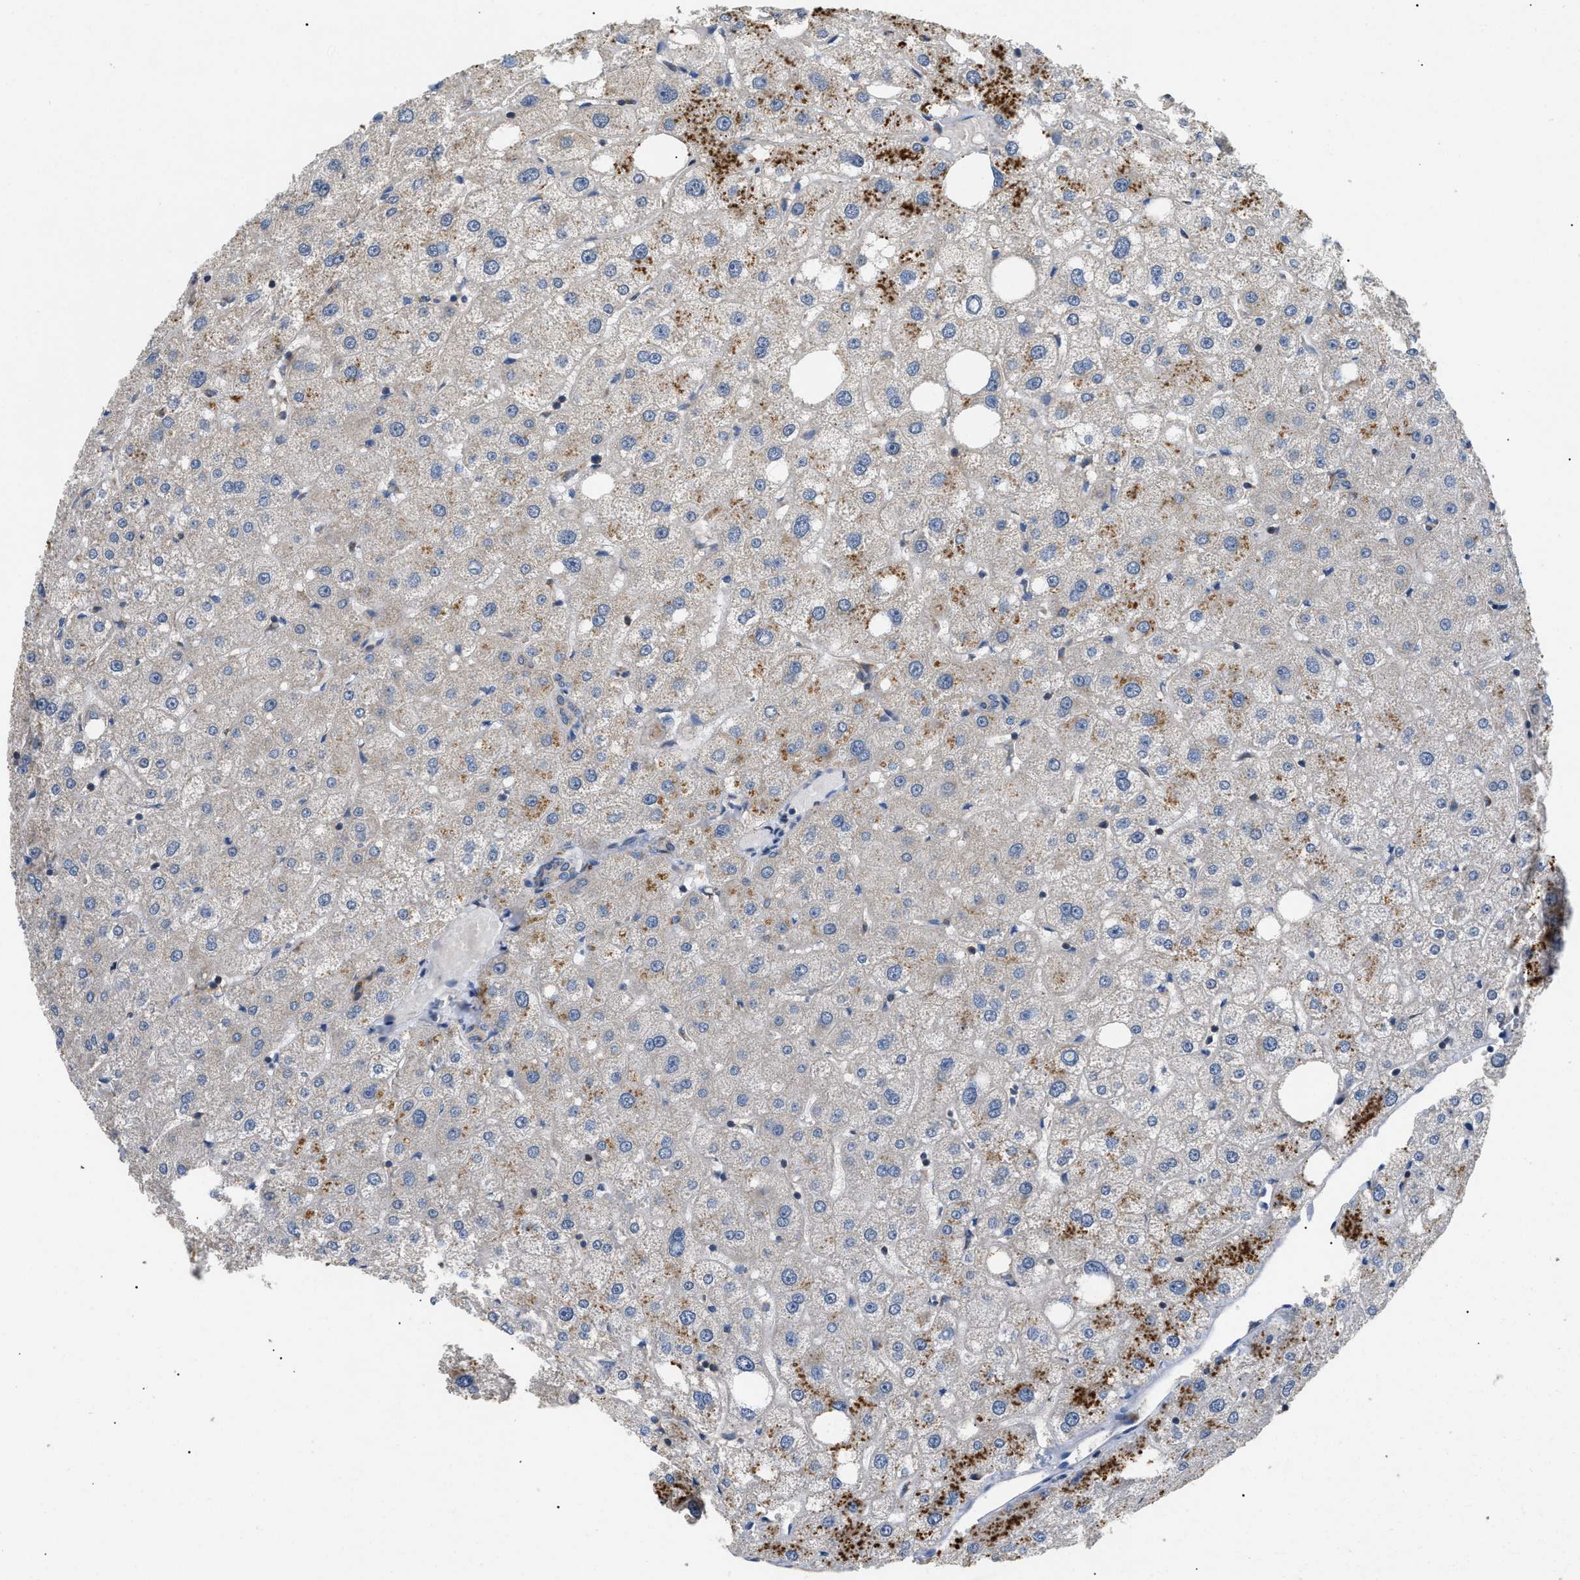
{"staining": {"intensity": "weak", "quantity": "25%-75%", "location": "cytoplasmic/membranous"}, "tissue": "liver", "cell_type": "Cholangiocytes", "image_type": "normal", "snomed": [{"axis": "morphology", "description": "Normal tissue, NOS"}, {"axis": "topography", "description": "Liver"}], "caption": "A low amount of weak cytoplasmic/membranous positivity is seen in about 25%-75% of cholangiocytes in unremarkable liver.", "gene": "TOMM6", "patient": {"sex": "male", "age": 73}}